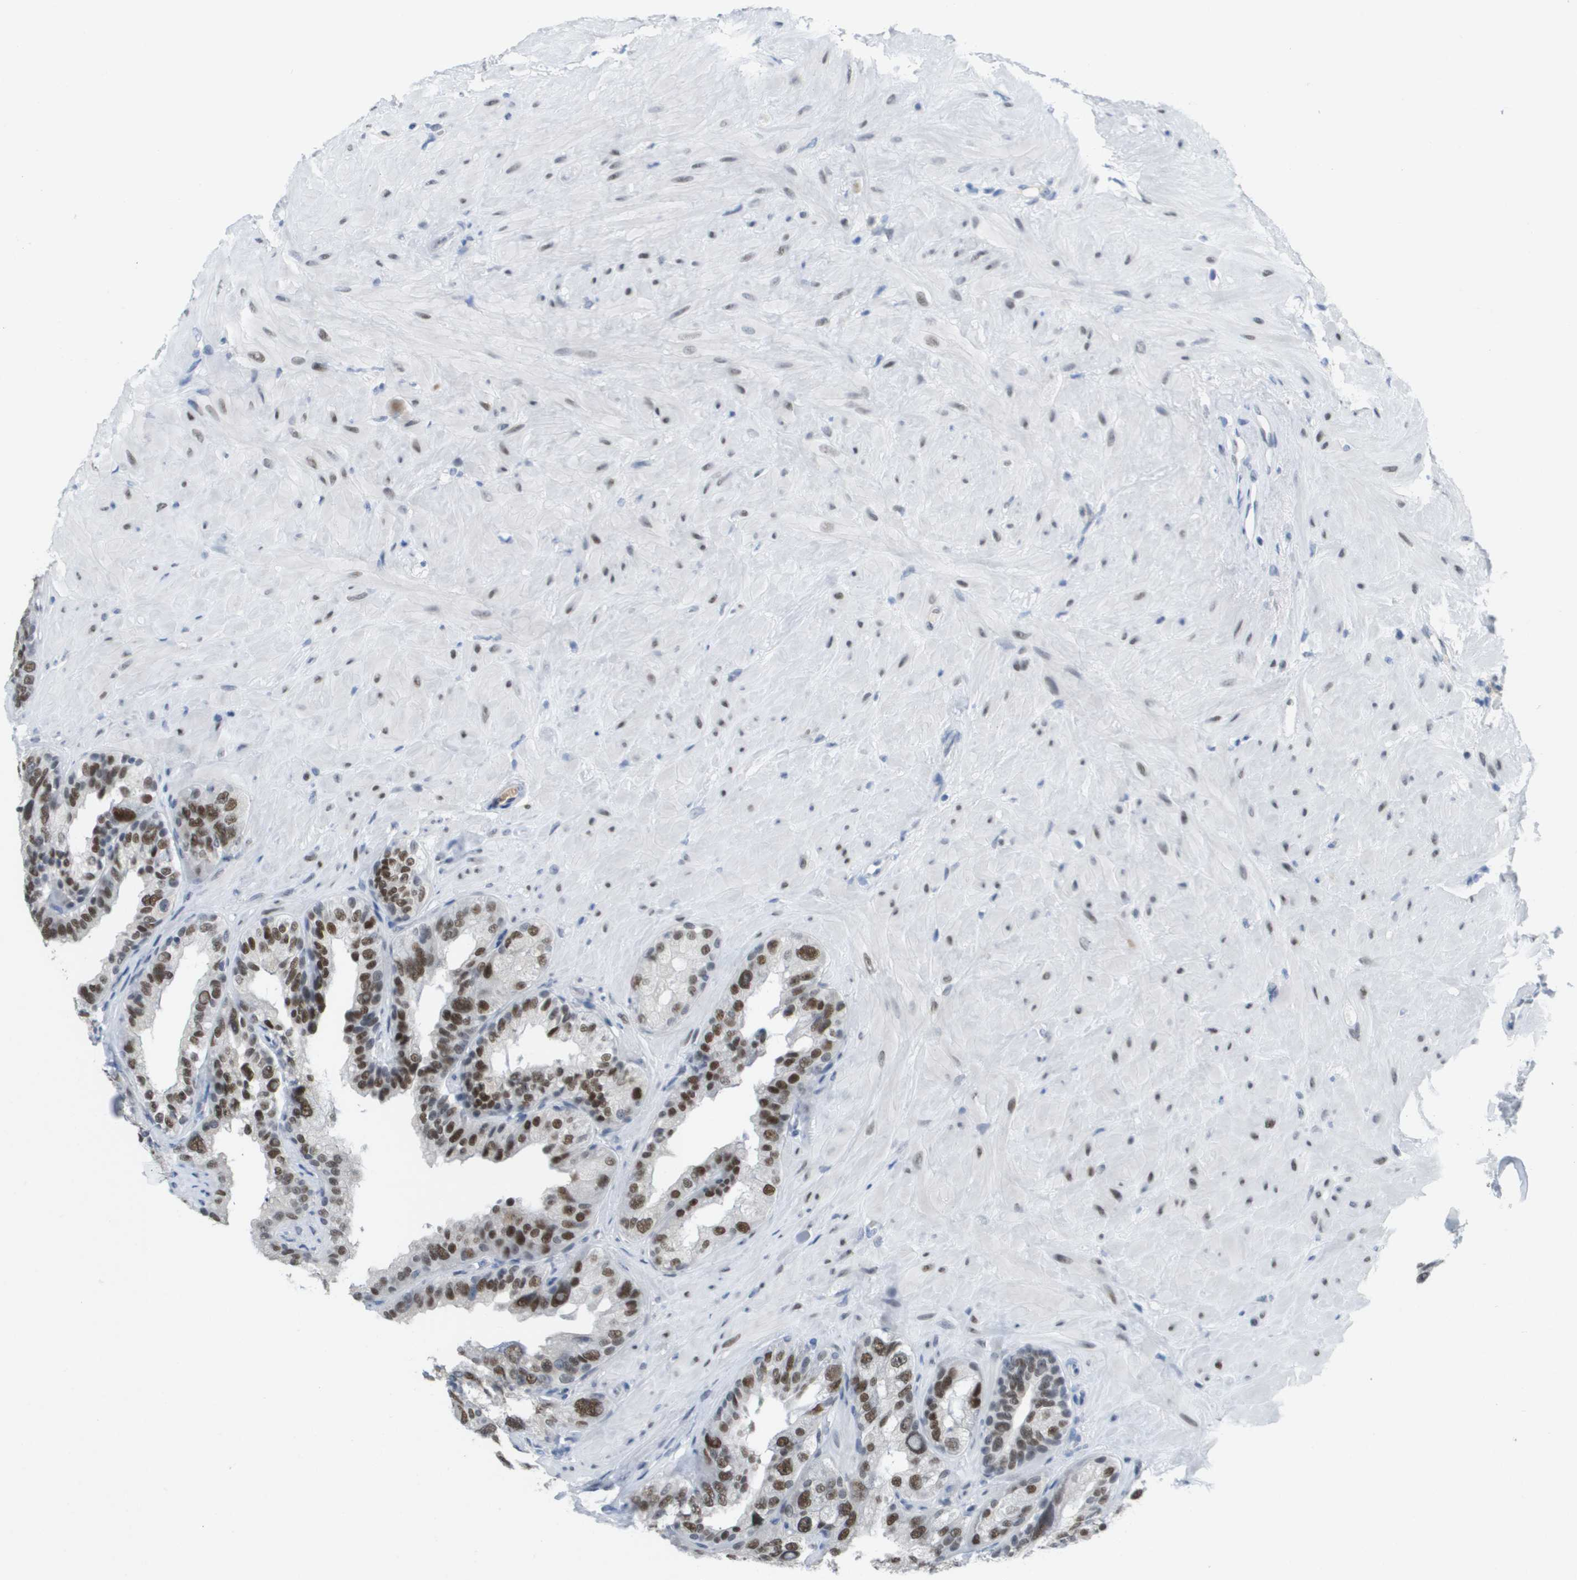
{"staining": {"intensity": "strong", "quantity": "25%-75%", "location": "nuclear"}, "tissue": "seminal vesicle", "cell_type": "Glandular cells", "image_type": "normal", "snomed": [{"axis": "morphology", "description": "Normal tissue, NOS"}, {"axis": "topography", "description": "Seminal veicle"}], "caption": "This is an image of IHC staining of normal seminal vesicle, which shows strong expression in the nuclear of glandular cells.", "gene": "TP53RK", "patient": {"sex": "male", "age": 68}}